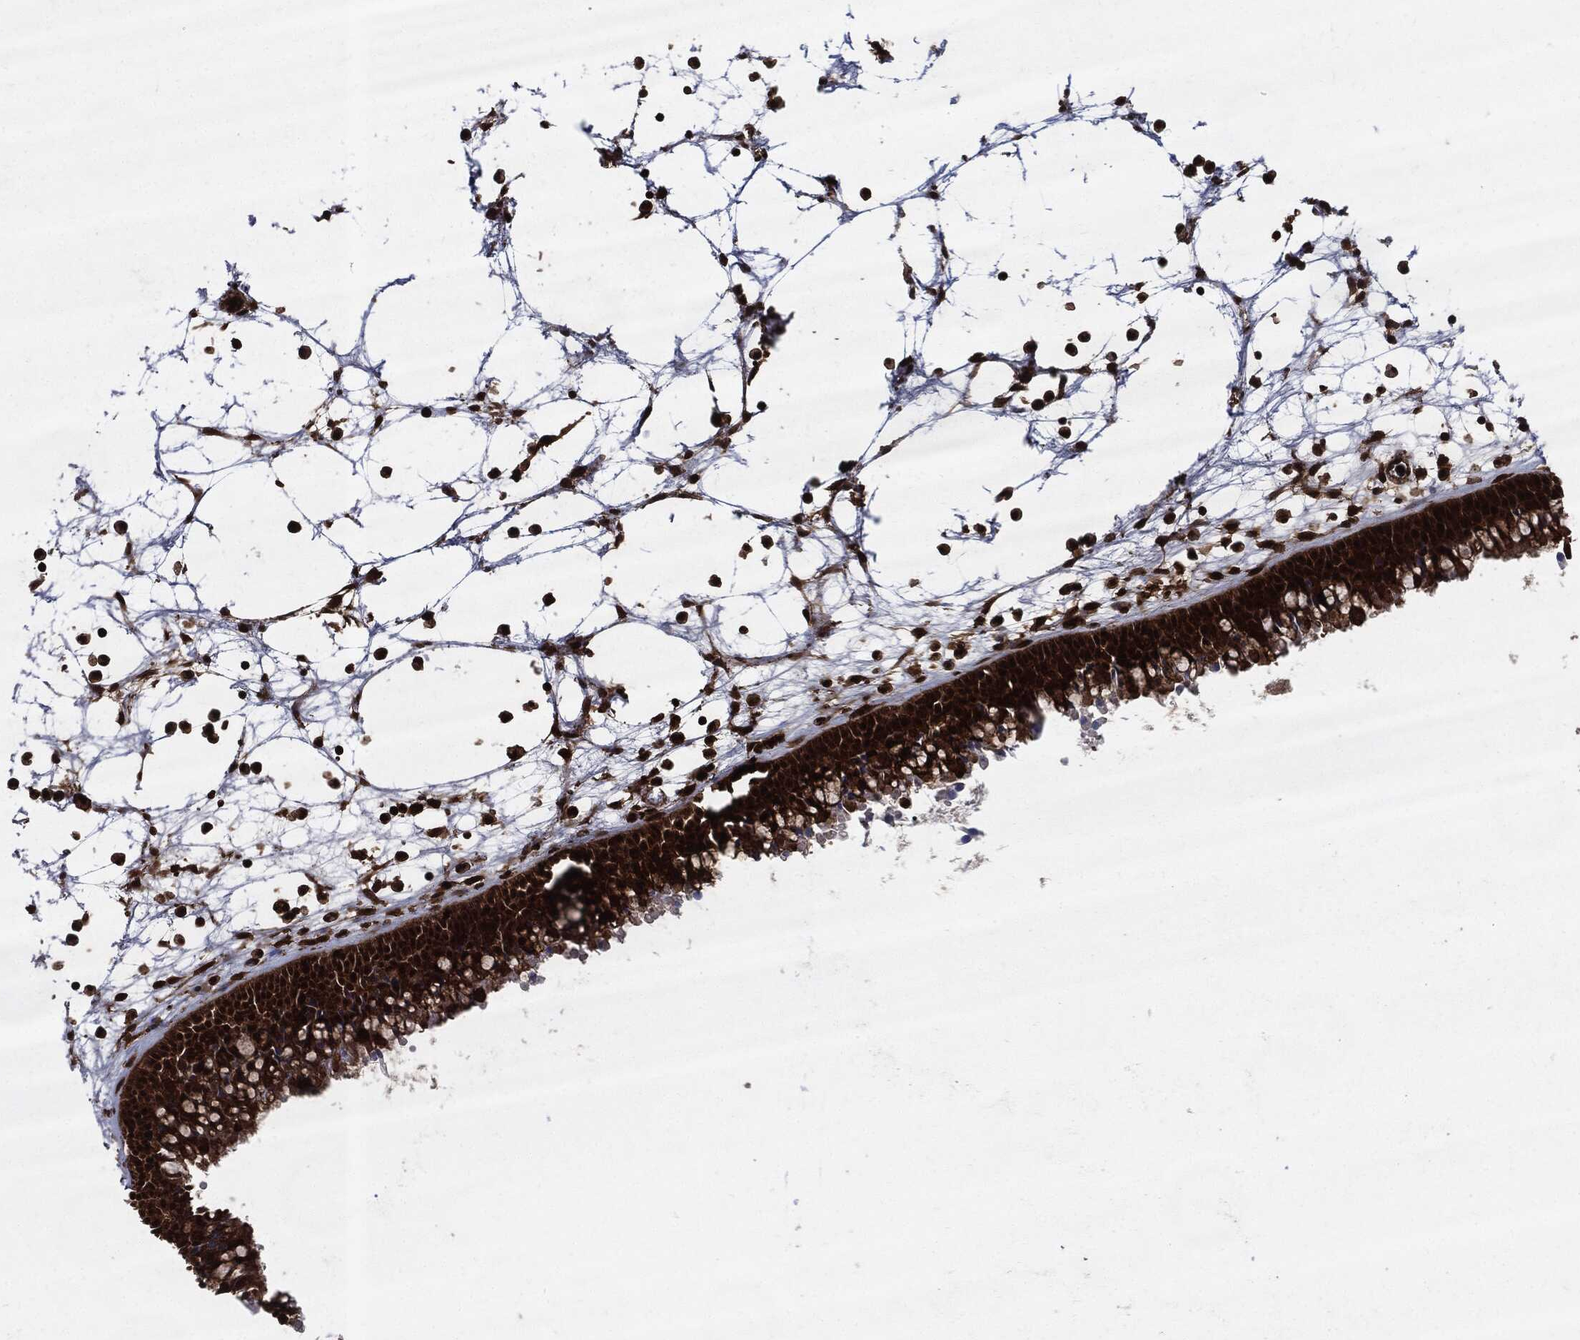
{"staining": {"intensity": "strong", "quantity": ">75%", "location": "cytoplasmic/membranous"}, "tissue": "nasopharynx", "cell_type": "Respiratory epithelial cells", "image_type": "normal", "snomed": [{"axis": "morphology", "description": "Normal tissue, NOS"}, {"axis": "topography", "description": "Nasopharynx"}], "caption": "This histopathology image displays immunohistochemistry (IHC) staining of benign human nasopharynx, with high strong cytoplasmic/membranous positivity in about >75% of respiratory epithelial cells.", "gene": "YWHAB", "patient": {"sex": "male", "age": 58}}